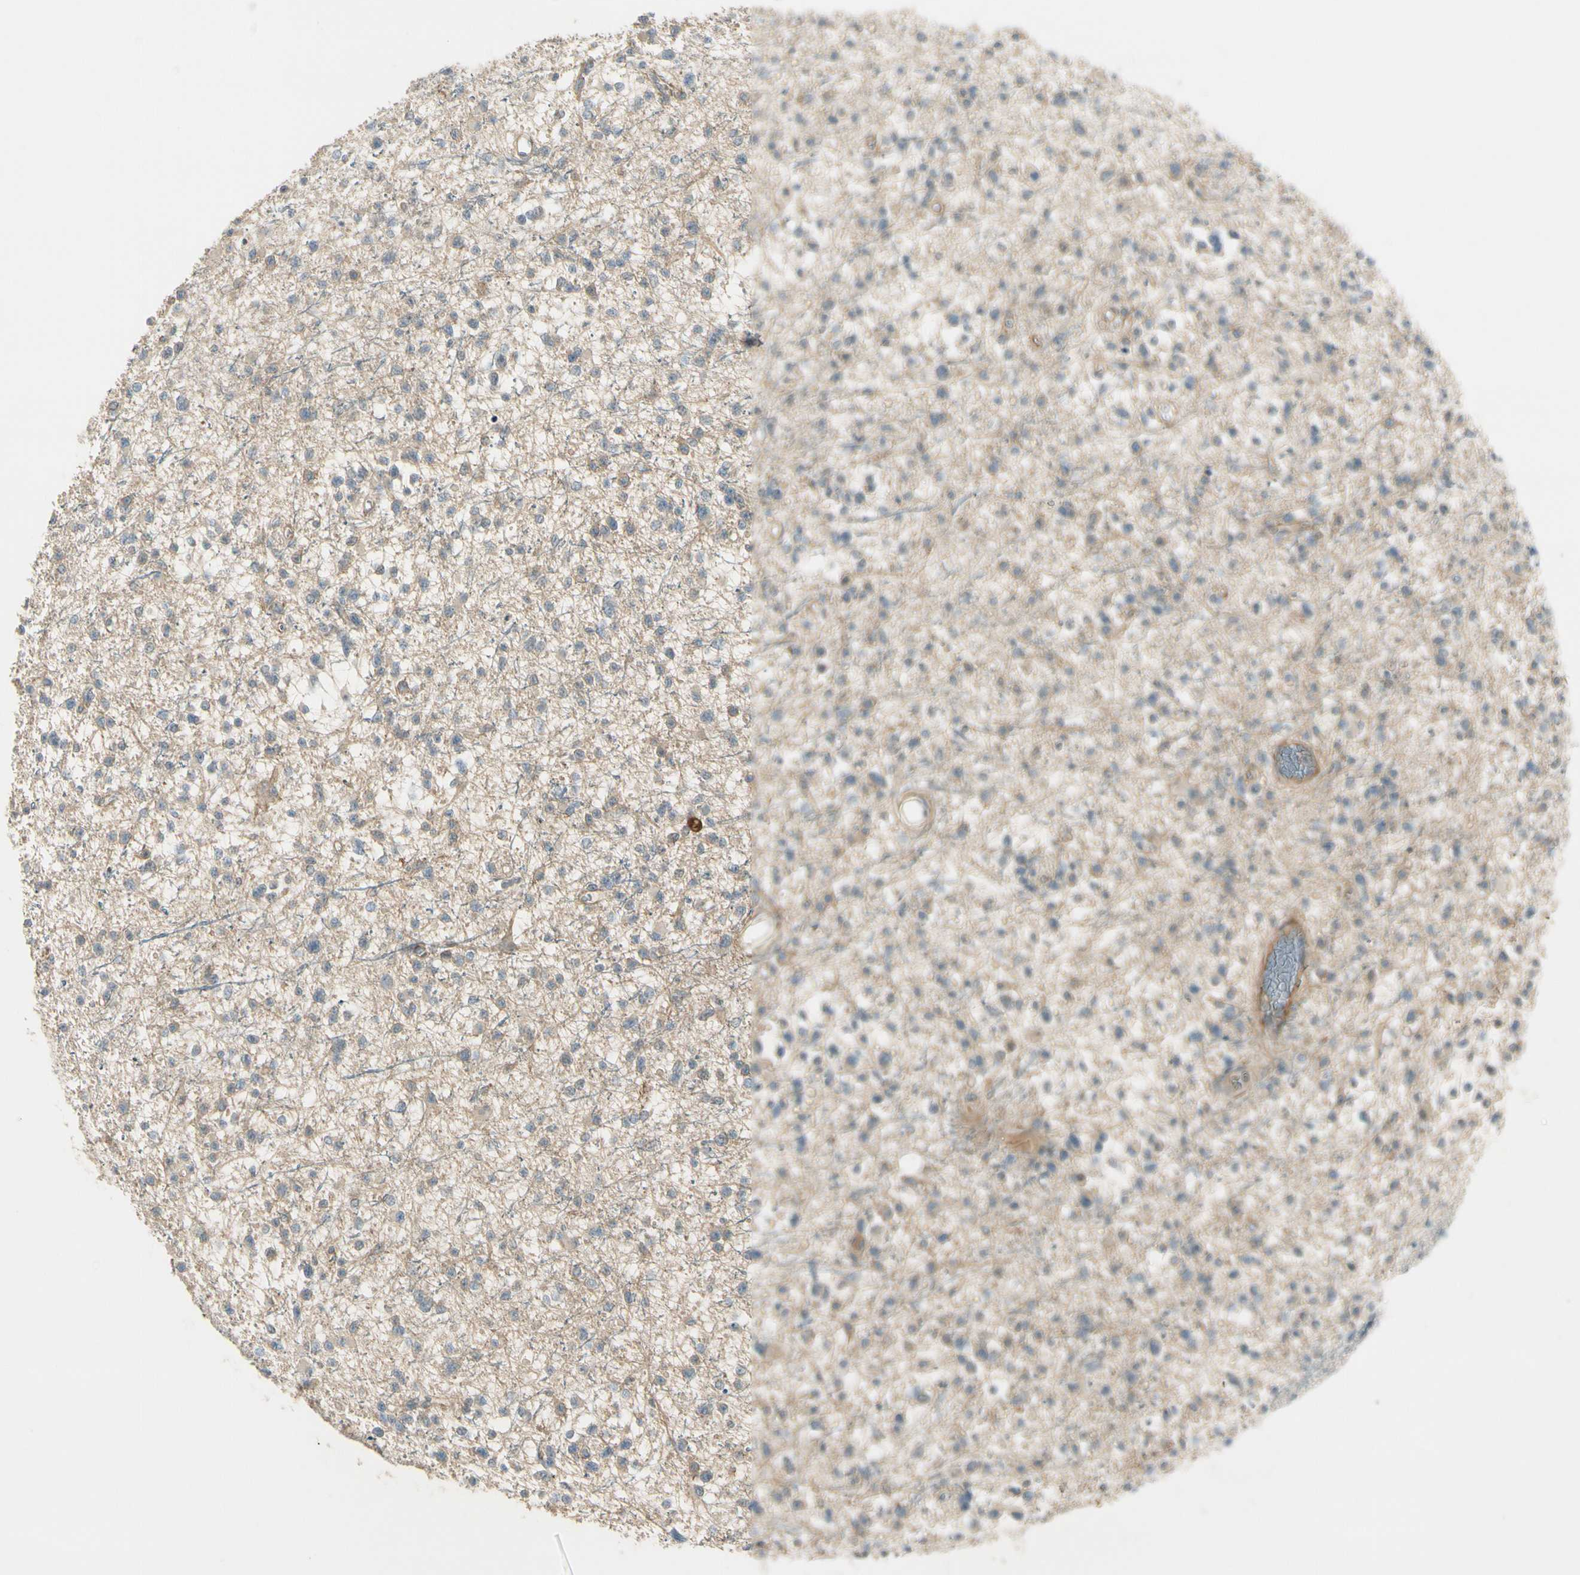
{"staining": {"intensity": "weak", "quantity": "<25%", "location": "cytoplasmic/membranous"}, "tissue": "glioma", "cell_type": "Tumor cells", "image_type": "cancer", "snomed": [{"axis": "morphology", "description": "Glioma, malignant, Low grade"}, {"axis": "topography", "description": "Brain"}], "caption": "Tumor cells are negative for protein expression in human low-grade glioma (malignant).", "gene": "PPP3CB", "patient": {"sex": "female", "age": 22}}